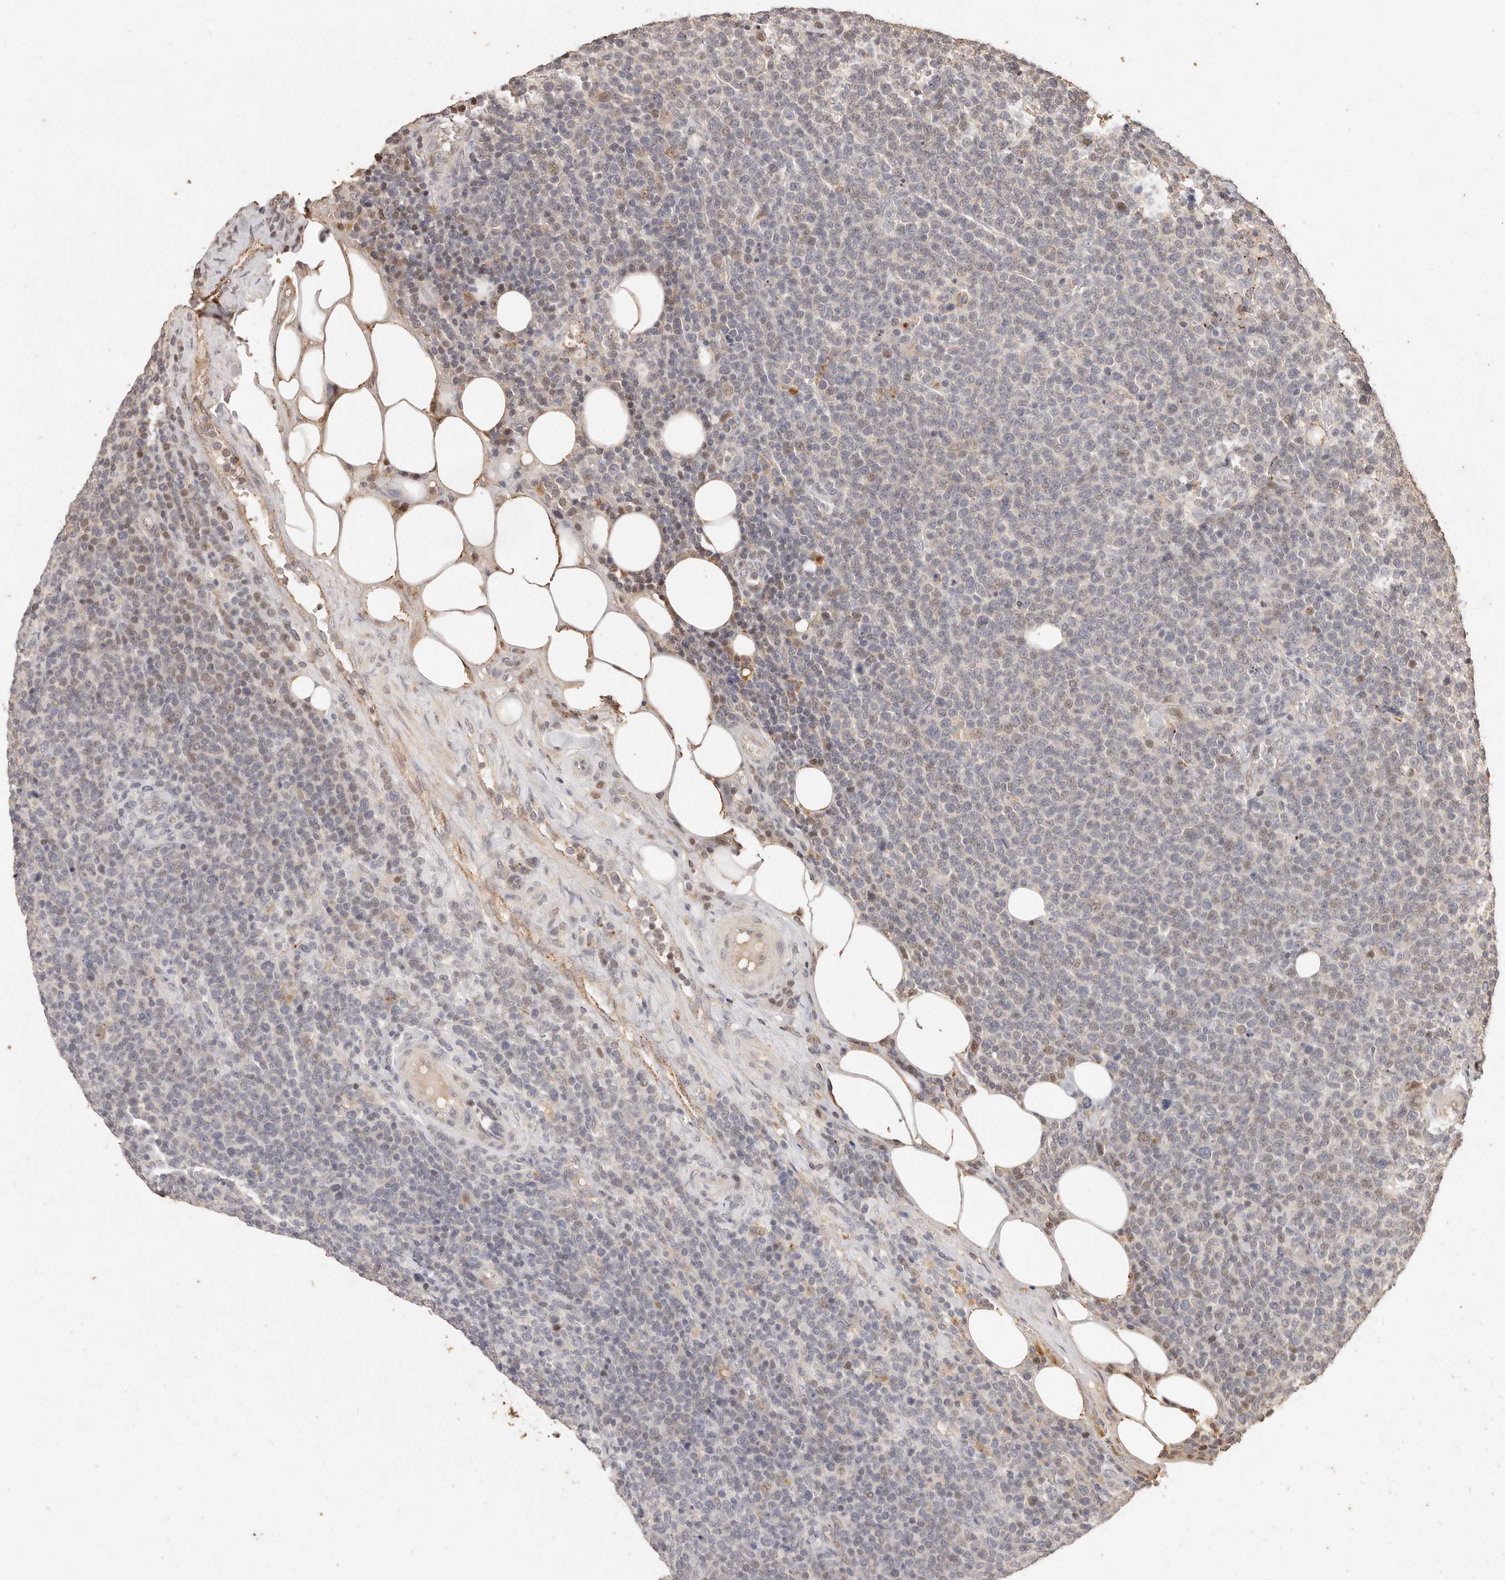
{"staining": {"intensity": "weak", "quantity": "<25%", "location": "nuclear"}, "tissue": "lymphoma", "cell_type": "Tumor cells", "image_type": "cancer", "snomed": [{"axis": "morphology", "description": "Malignant lymphoma, non-Hodgkin's type, High grade"}, {"axis": "topography", "description": "Lymph node"}], "caption": "Tumor cells show no significant protein positivity in high-grade malignant lymphoma, non-Hodgkin's type.", "gene": "KIF9", "patient": {"sex": "male", "age": 61}}